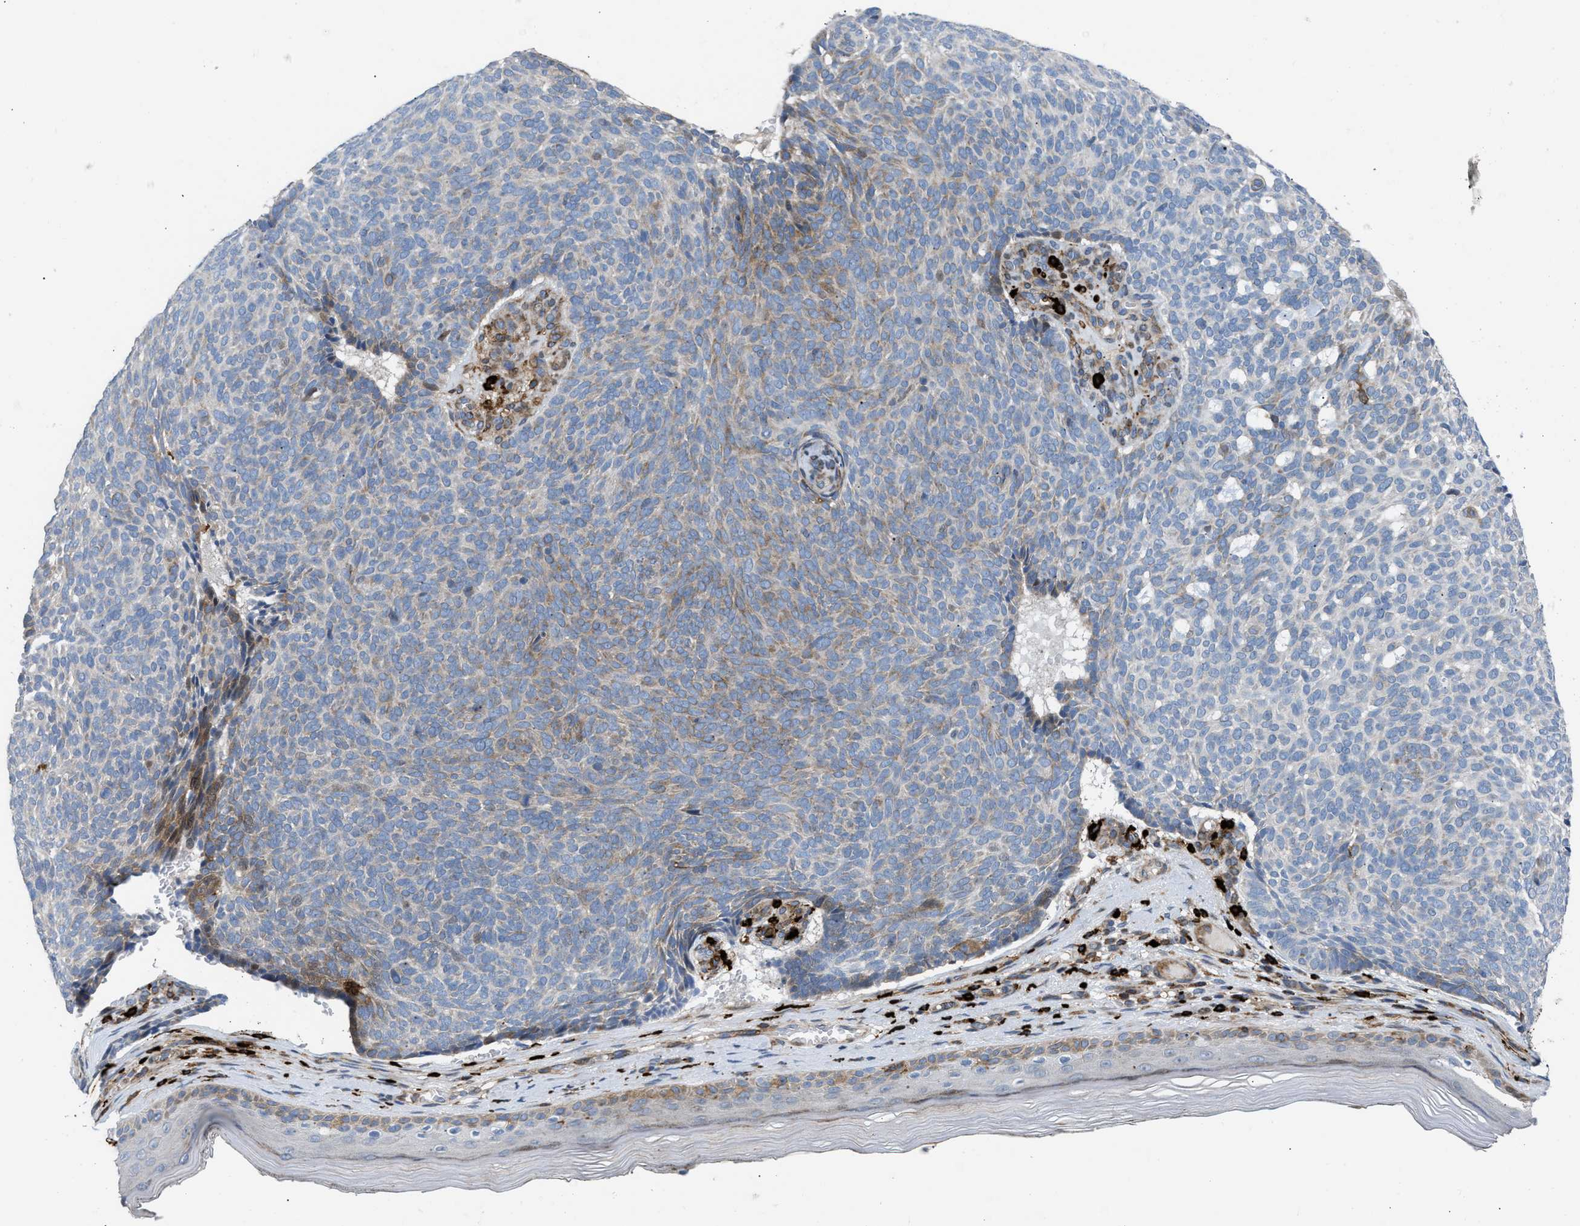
{"staining": {"intensity": "weak", "quantity": "<25%", "location": "cytoplasmic/membranous"}, "tissue": "skin cancer", "cell_type": "Tumor cells", "image_type": "cancer", "snomed": [{"axis": "morphology", "description": "Basal cell carcinoma"}, {"axis": "topography", "description": "Skin"}], "caption": "An IHC micrograph of skin cancer (basal cell carcinoma) is shown. There is no staining in tumor cells of skin cancer (basal cell carcinoma).", "gene": "ATP9A", "patient": {"sex": "male", "age": 61}}